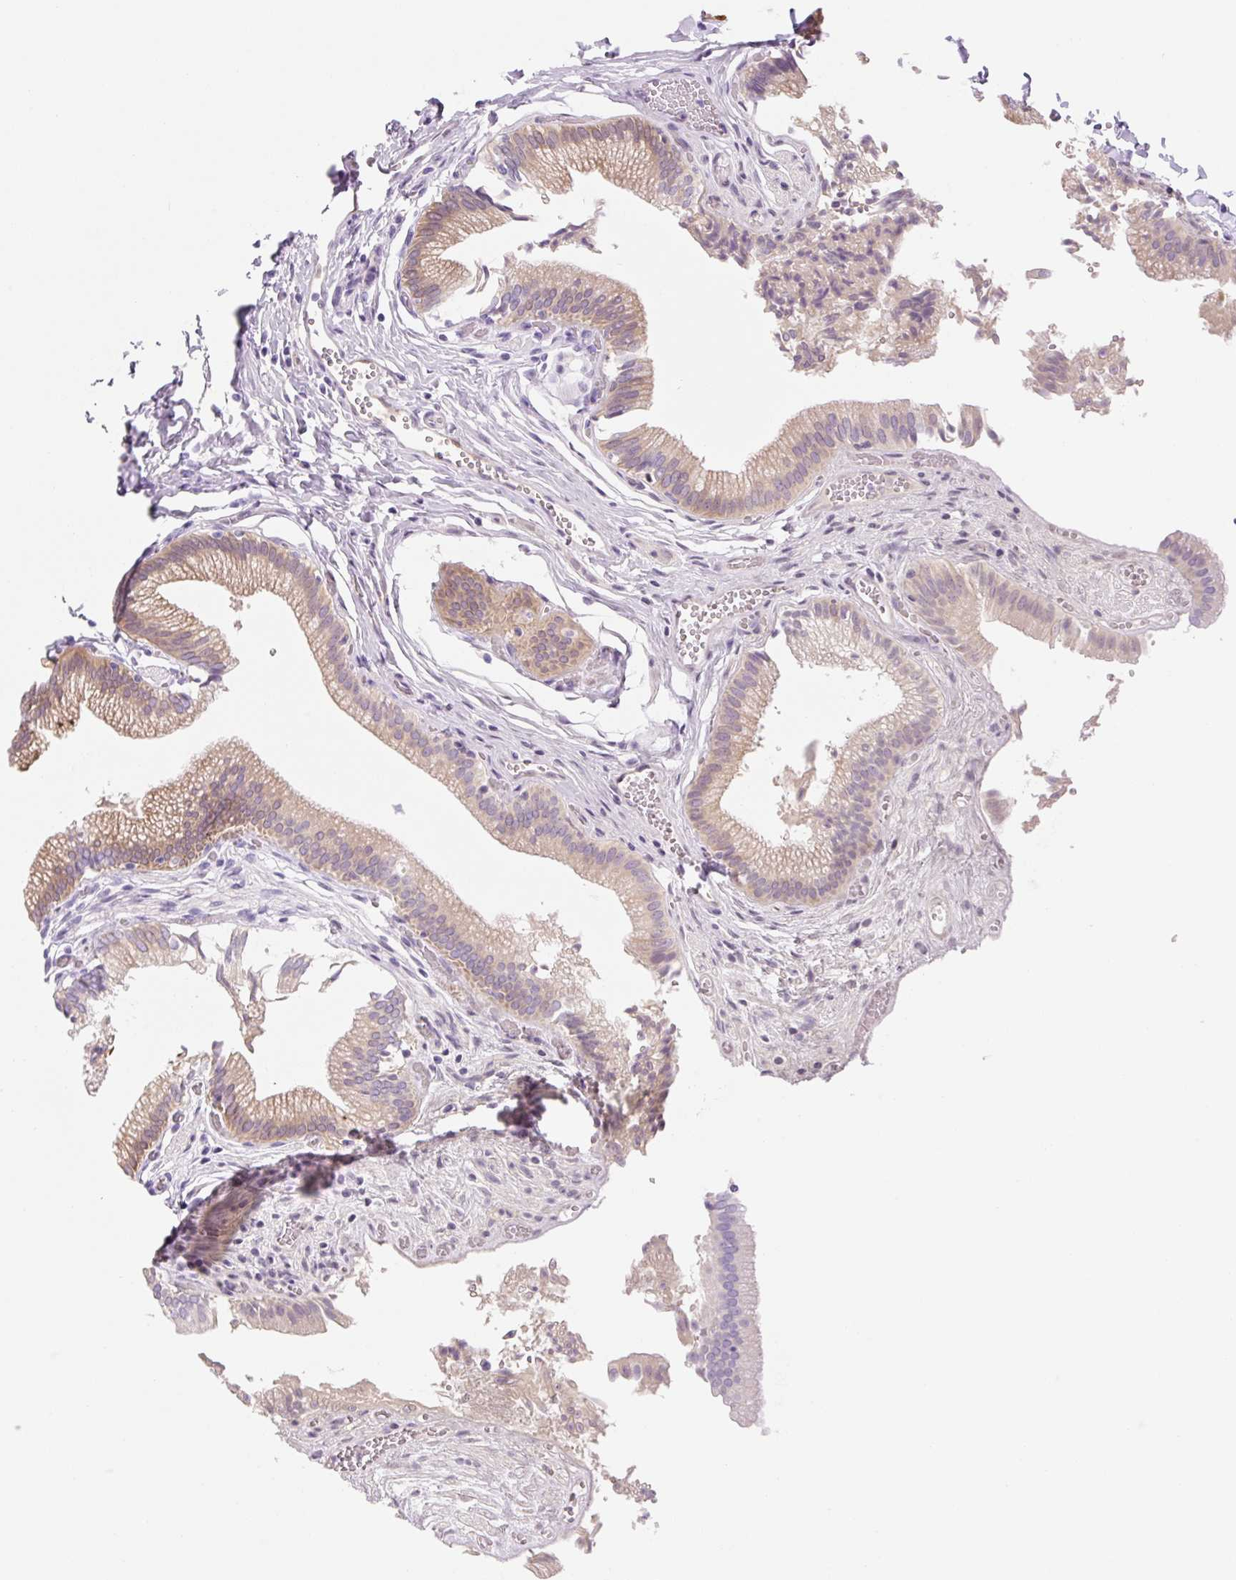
{"staining": {"intensity": "weak", "quantity": "25%-75%", "location": "cytoplasmic/membranous"}, "tissue": "gallbladder", "cell_type": "Glandular cells", "image_type": "normal", "snomed": [{"axis": "morphology", "description": "Normal tissue, NOS"}, {"axis": "topography", "description": "Gallbladder"}, {"axis": "topography", "description": "Peripheral nerve tissue"}], "caption": "Immunohistochemical staining of benign gallbladder reveals low levels of weak cytoplasmic/membranous positivity in approximately 25%-75% of glandular cells.", "gene": "FABP5", "patient": {"sex": "male", "age": 17}}